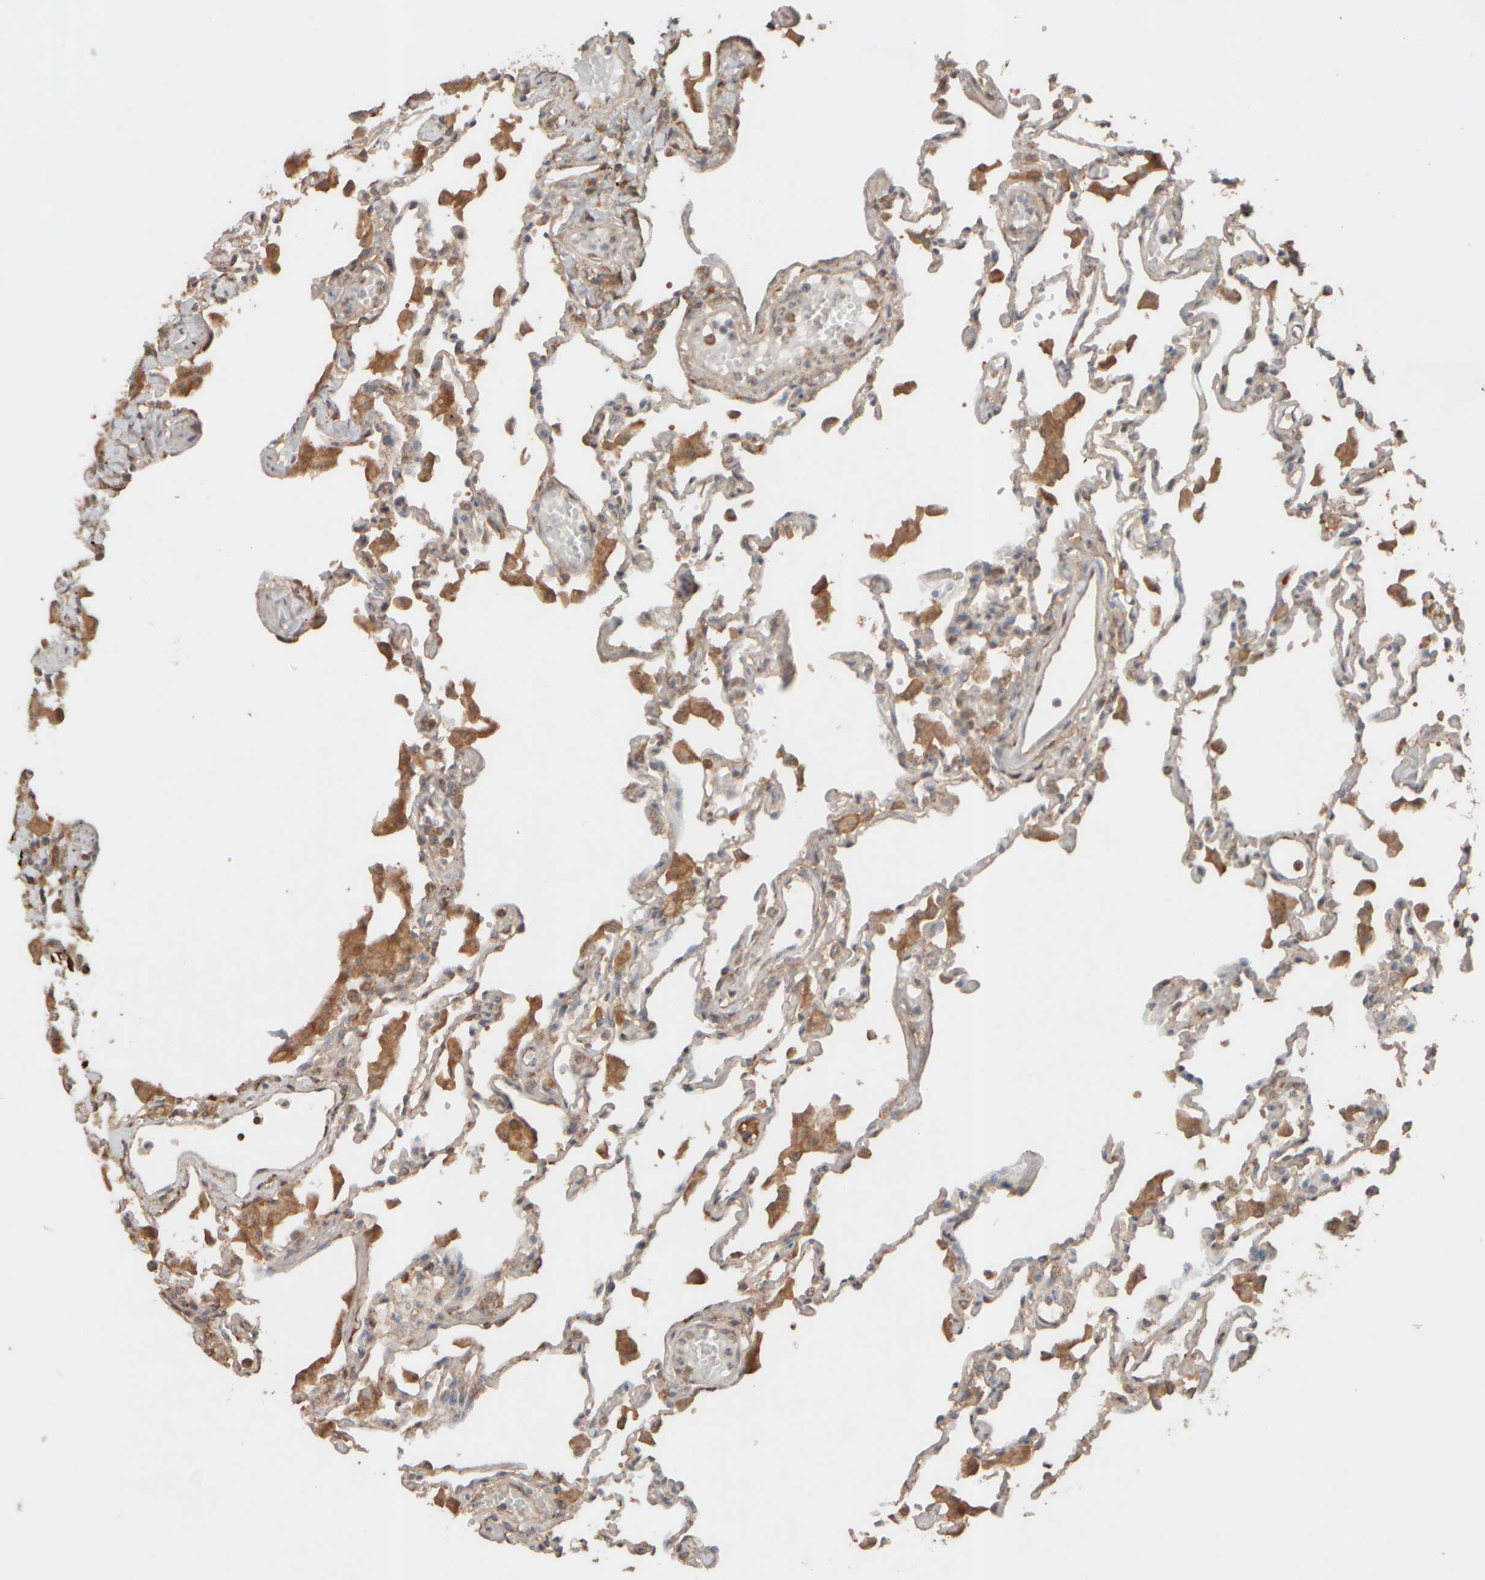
{"staining": {"intensity": "weak", "quantity": "25%-75%", "location": "cytoplasmic/membranous"}, "tissue": "lung", "cell_type": "Alveolar cells", "image_type": "normal", "snomed": [{"axis": "morphology", "description": "Normal tissue, NOS"}, {"axis": "topography", "description": "Bronchus"}, {"axis": "topography", "description": "Lung"}], "caption": "Human lung stained with a protein marker exhibits weak staining in alveolar cells.", "gene": "EIF2B3", "patient": {"sex": "female", "age": 49}}